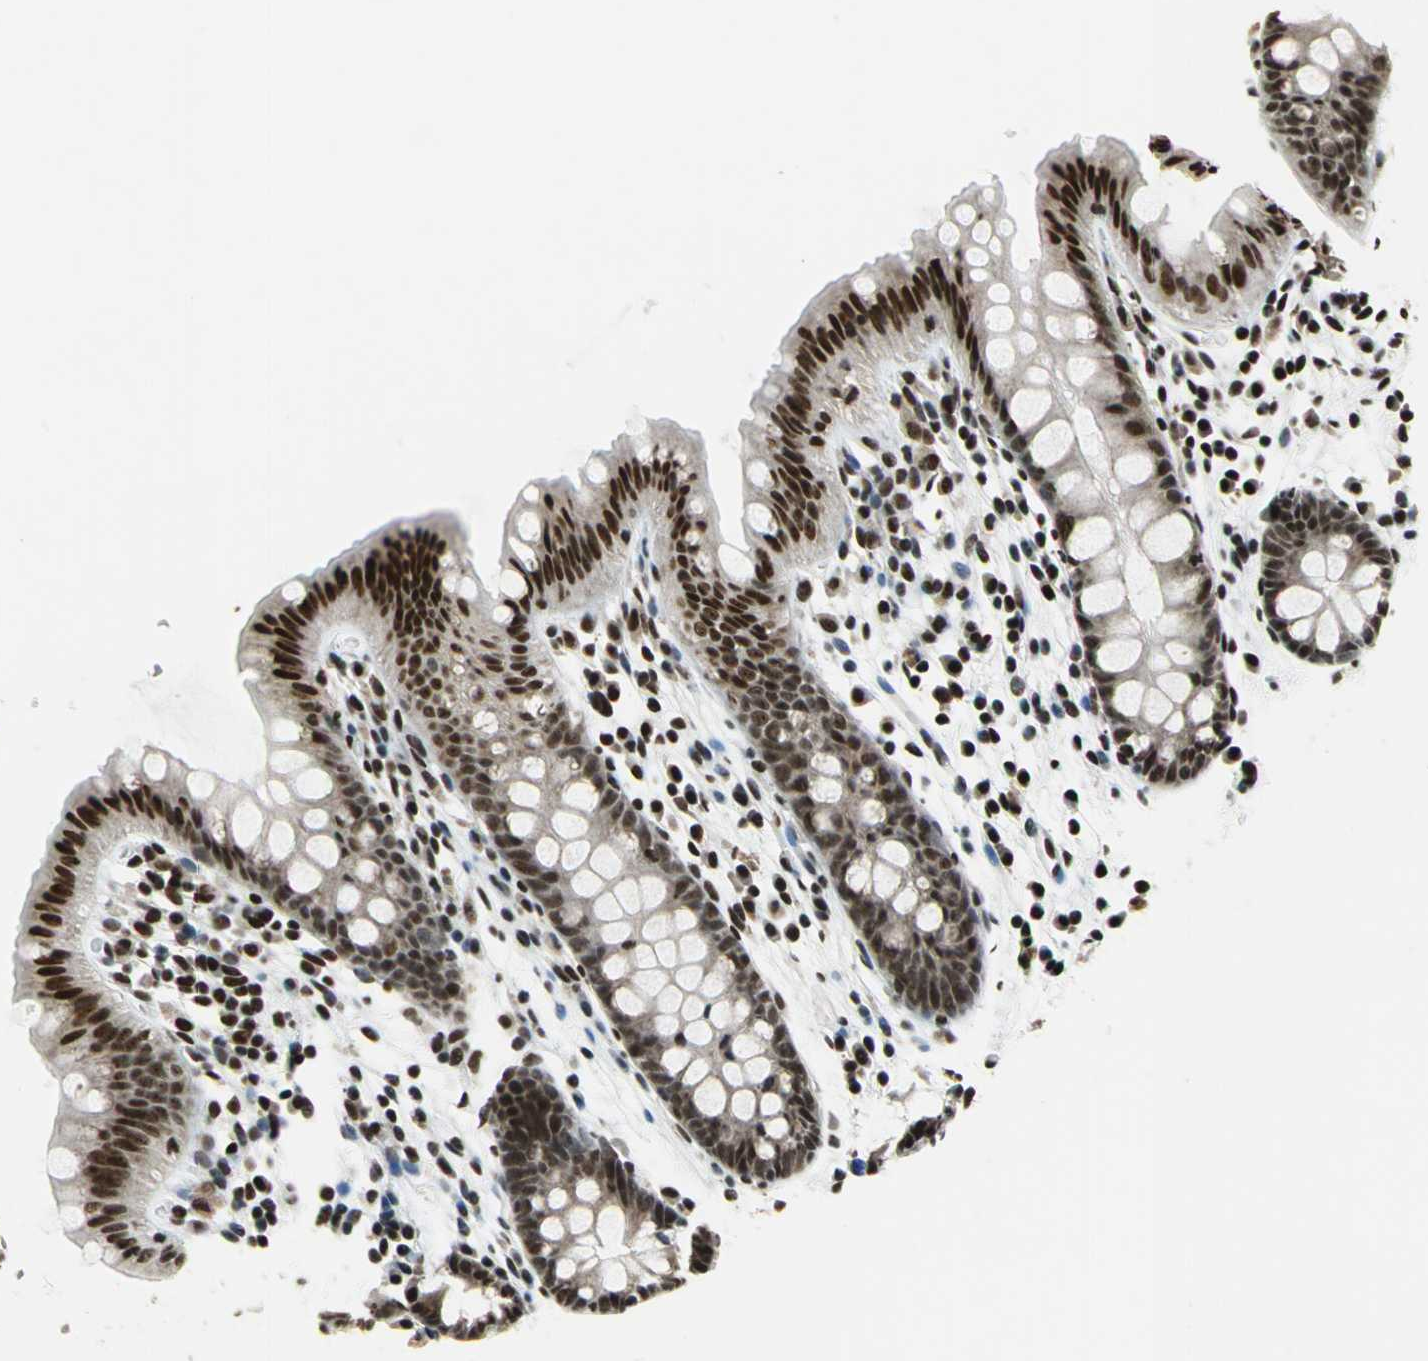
{"staining": {"intensity": "moderate", "quantity": "25%-75%", "location": "nuclear"}, "tissue": "colon", "cell_type": "Endothelial cells", "image_type": "normal", "snomed": [{"axis": "morphology", "description": "Normal tissue, NOS"}, {"axis": "topography", "description": "Smooth muscle"}, {"axis": "topography", "description": "Colon"}], "caption": "This image displays IHC staining of unremarkable human colon, with medium moderate nuclear staining in approximately 25%-75% of endothelial cells.", "gene": "BCLAF1", "patient": {"sex": "male", "age": 67}}